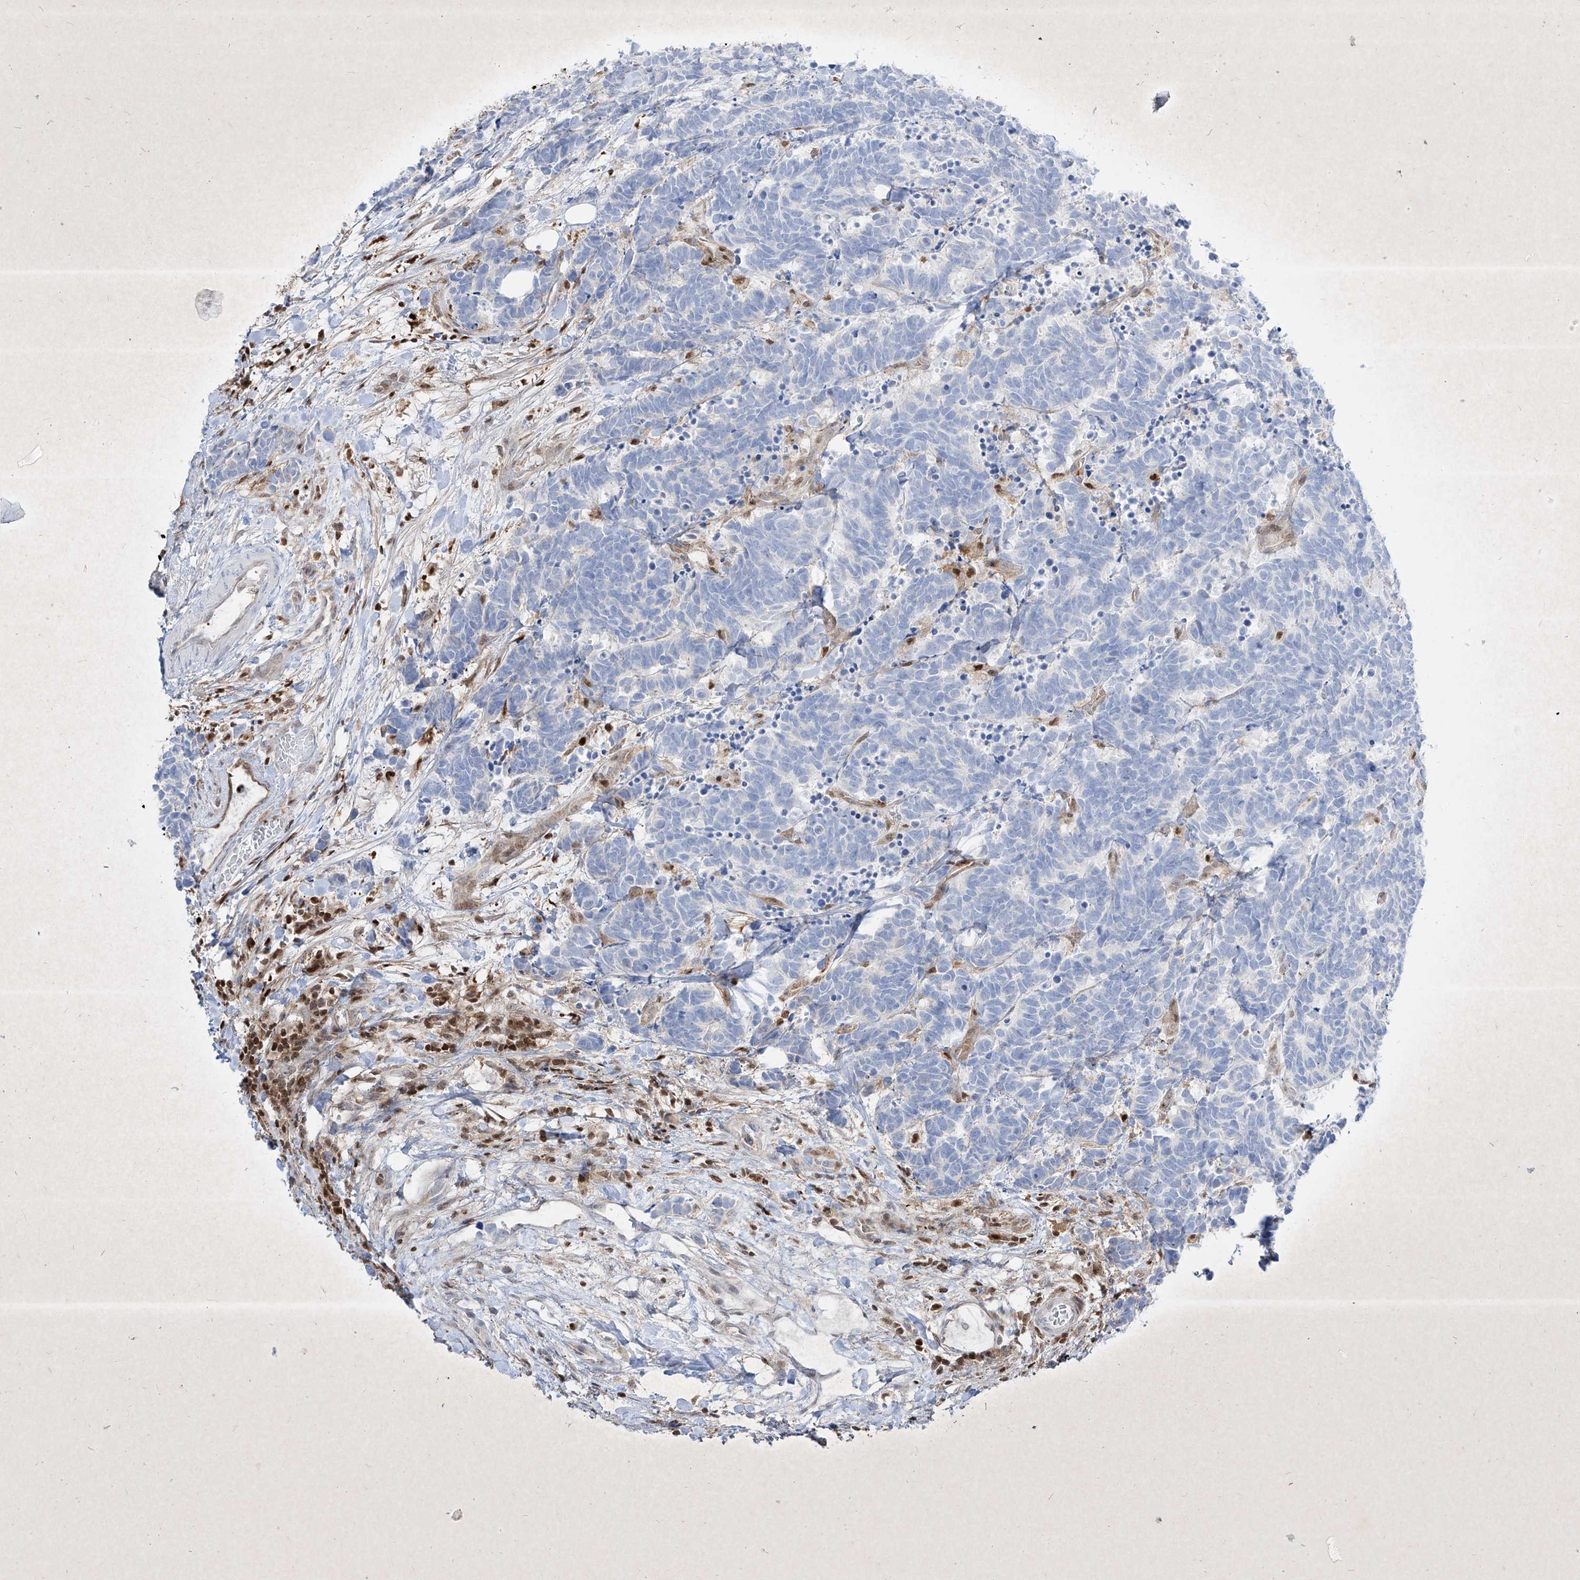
{"staining": {"intensity": "negative", "quantity": "none", "location": "none"}, "tissue": "carcinoid", "cell_type": "Tumor cells", "image_type": "cancer", "snomed": [{"axis": "morphology", "description": "Carcinoma, NOS"}, {"axis": "morphology", "description": "Carcinoid, malignant, NOS"}, {"axis": "topography", "description": "Urinary bladder"}], "caption": "Tumor cells are negative for protein expression in human carcinoid.", "gene": "PSMB10", "patient": {"sex": "male", "age": 57}}